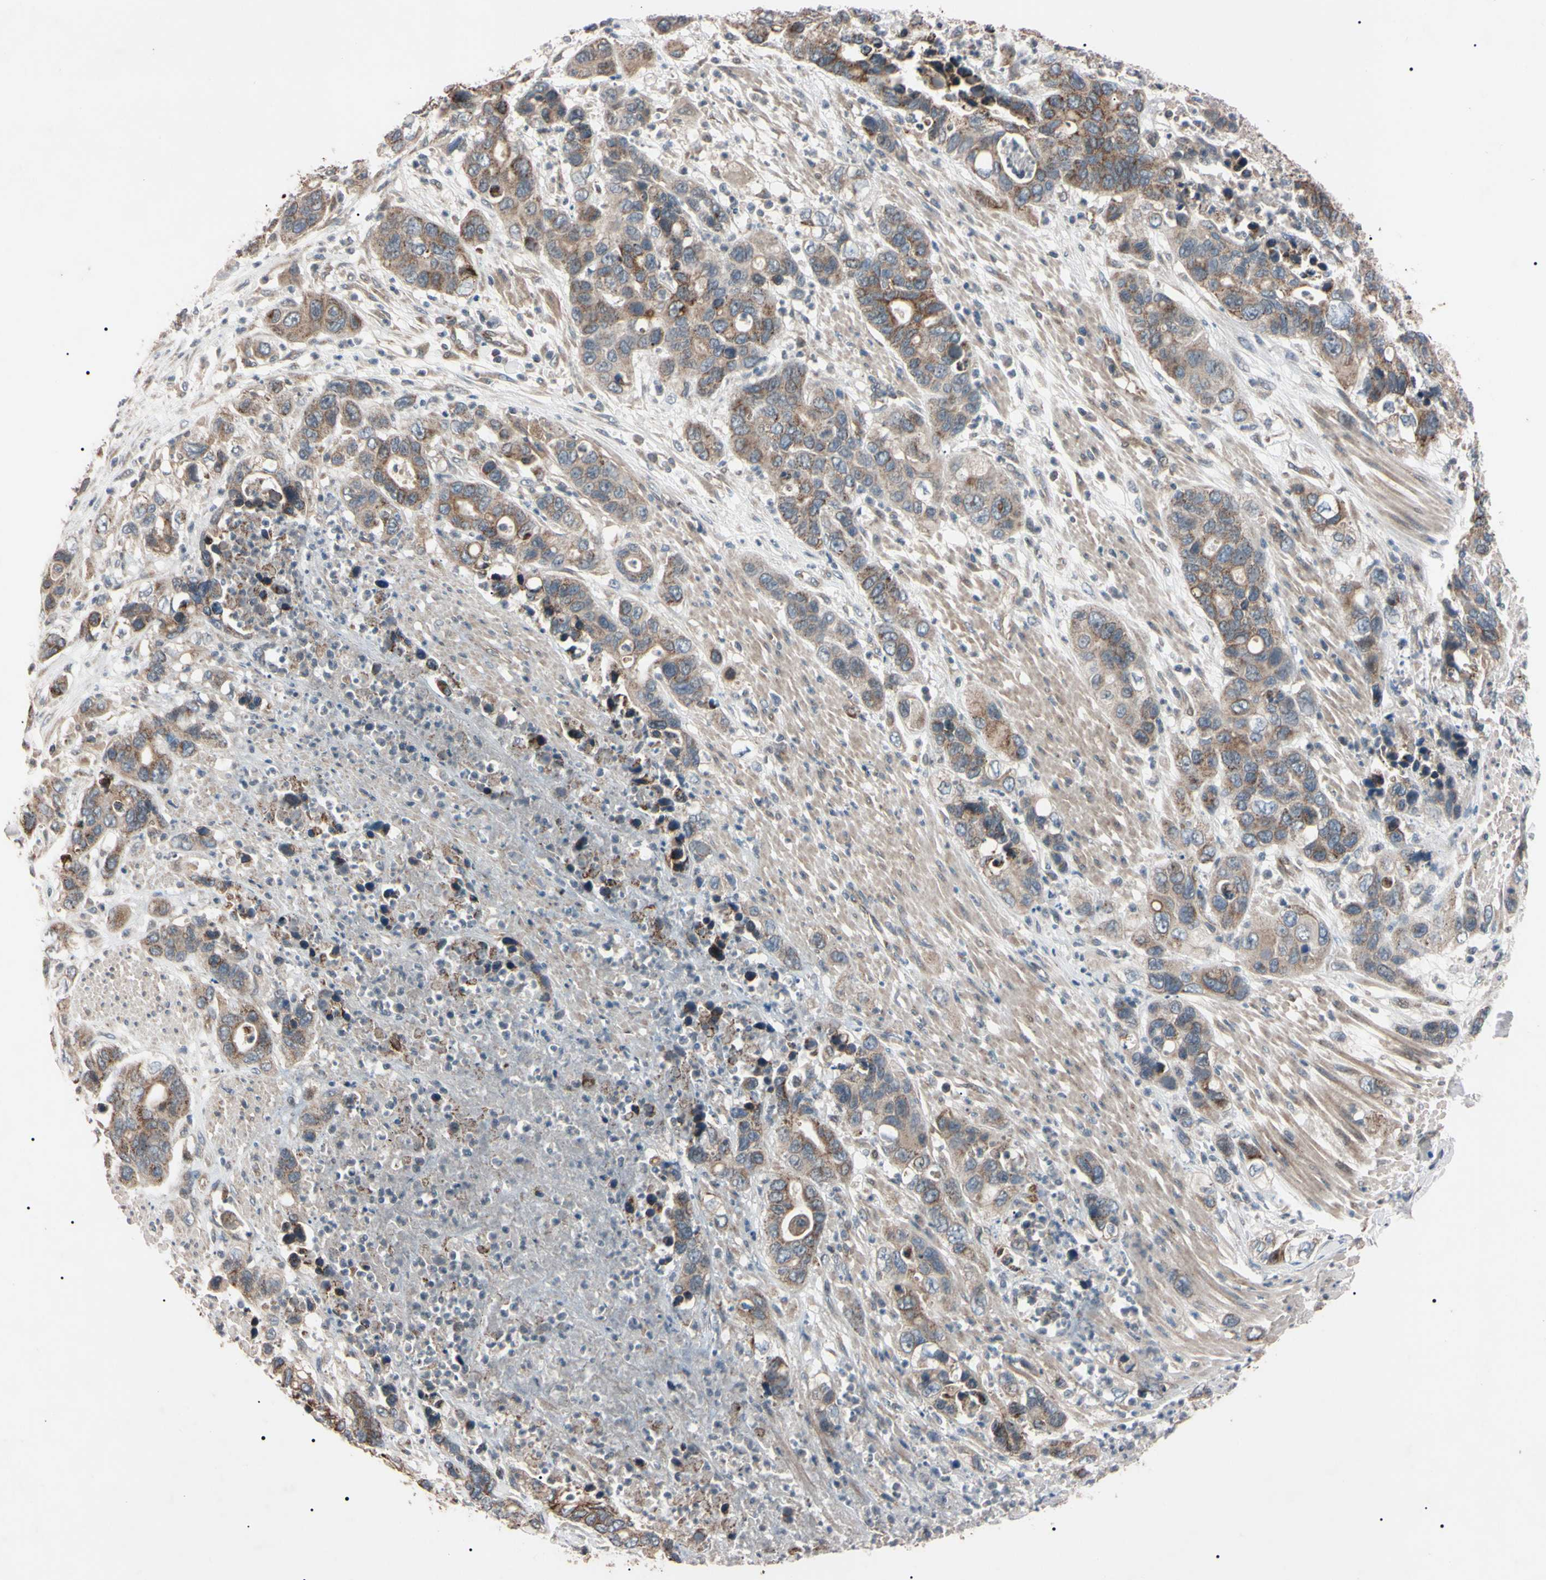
{"staining": {"intensity": "weak", "quantity": ">75%", "location": "cytoplasmic/membranous"}, "tissue": "pancreatic cancer", "cell_type": "Tumor cells", "image_type": "cancer", "snomed": [{"axis": "morphology", "description": "Adenocarcinoma, NOS"}, {"axis": "topography", "description": "Pancreas"}], "caption": "DAB (3,3'-diaminobenzidine) immunohistochemical staining of adenocarcinoma (pancreatic) exhibits weak cytoplasmic/membranous protein expression in approximately >75% of tumor cells.", "gene": "TNFRSF1A", "patient": {"sex": "female", "age": 71}}